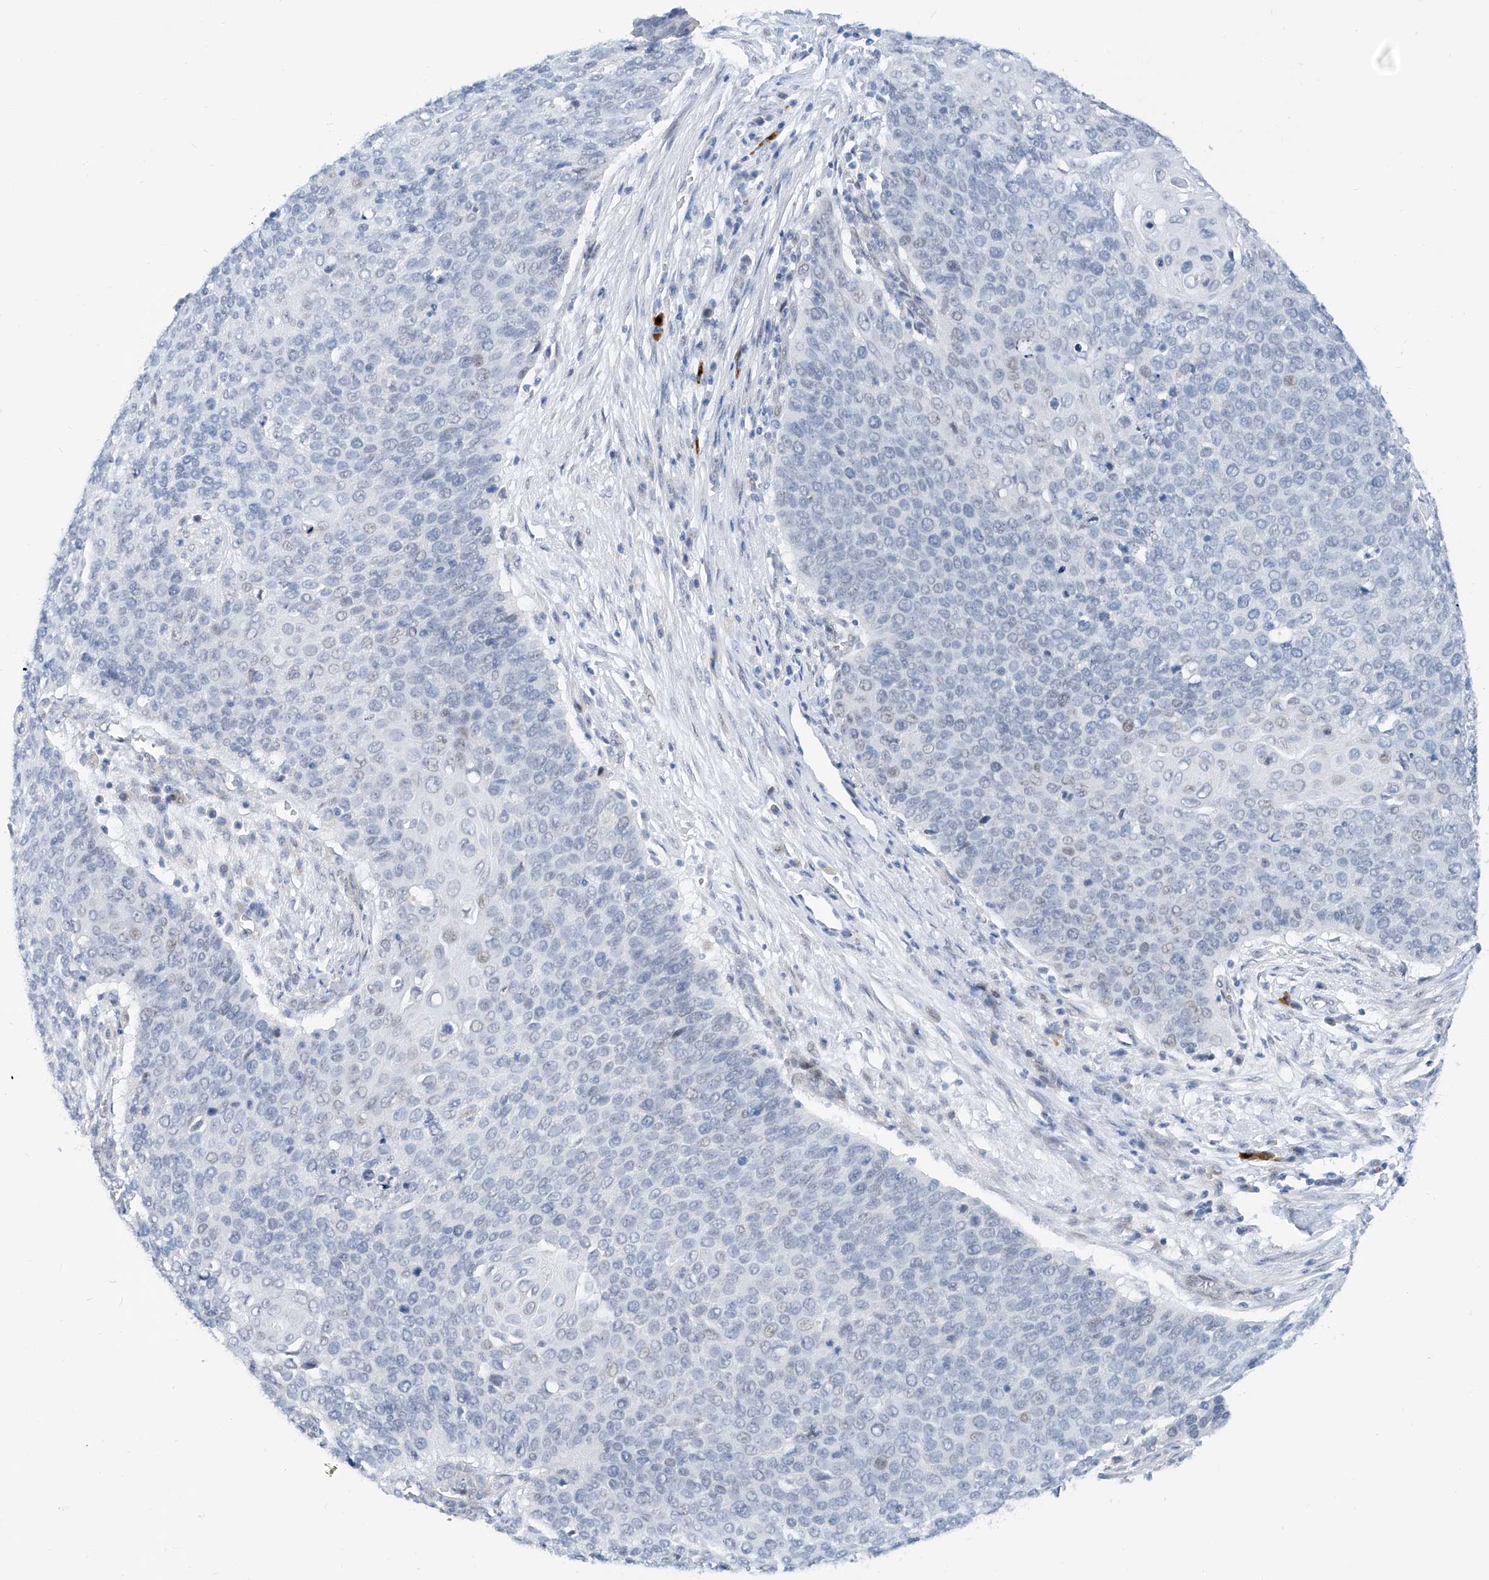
{"staining": {"intensity": "negative", "quantity": "none", "location": "none"}, "tissue": "cervical cancer", "cell_type": "Tumor cells", "image_type": "cancer", "snomed": [{"axis": "morphology", "description": "Squamous cell carcinoma, NOS"}, {"axis": "topography", "description": "Cervix"}], "caption": "A high-resolution micrograph shows IHC staining of cervical cancer (squamous cell carcinoma), which displays no significant expression in tumor cells. (DAB (3,3'-diaminobenzidine) IHC with hematoxylin counter stain).", "gene": "BPTF", "patient": {"sex": "female", "age": 39}}